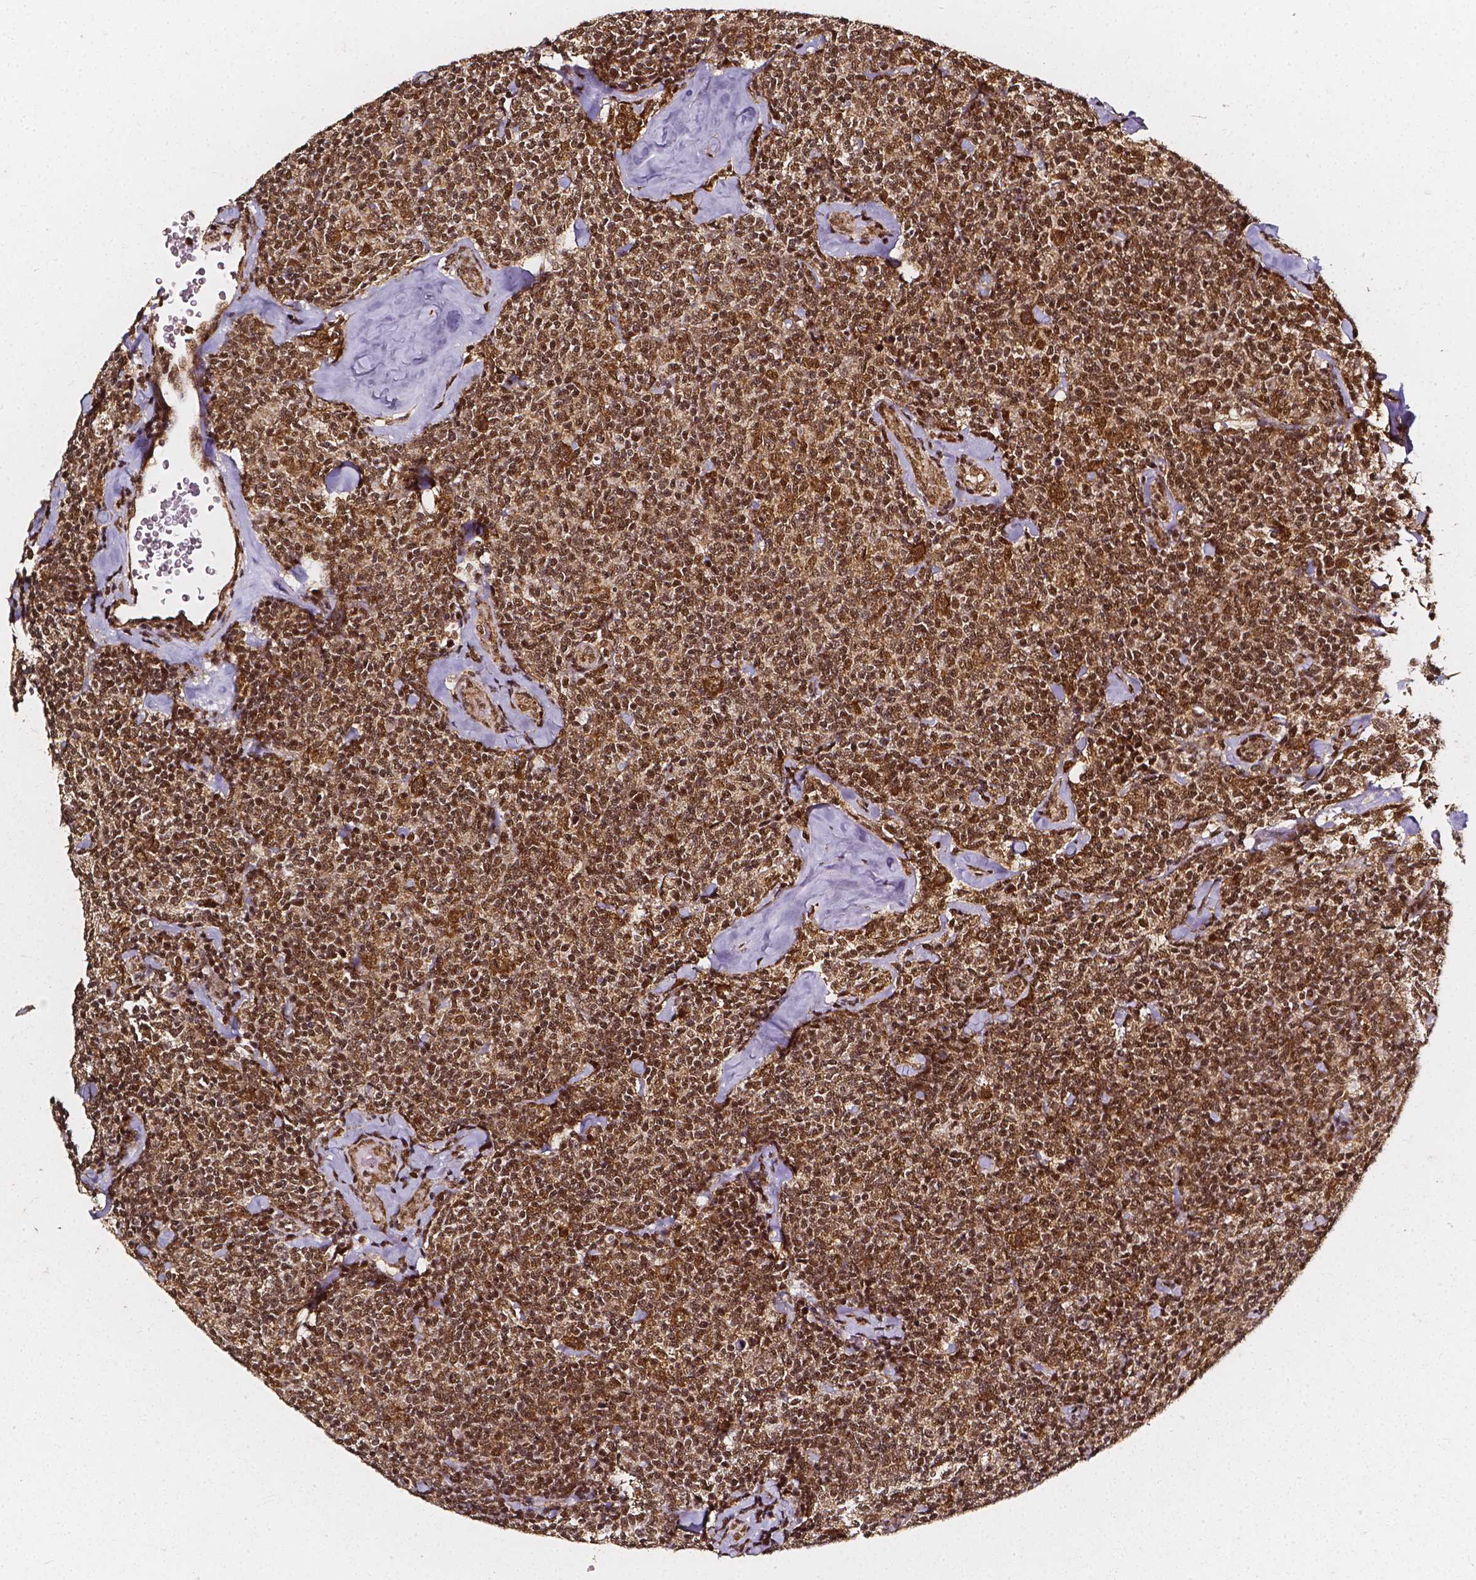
{"staining": {"intensity": "moderate", "quantity": ">75%", "location": "cytoplasmic/membranous,nuclear"}, "tissue": "lymphoma", "cell_type": "Tumor cells", "image_type": "cancer", "snomed": [{"axis": "morphology", "description": "Malignant lymphoma, non-Hodgkin's type, Low grade"}, {"axis": "topography", "description": "Lymph node"}], "caption": "Tumor cells reveal moderate cytoplasmic/membranous and nuclear staining in about >75% of cells in low-grade malignant lymphoma, non-Hodgkin's type.", "gene": "SMN1", "patient": {"sex": "female", "age": 56}}